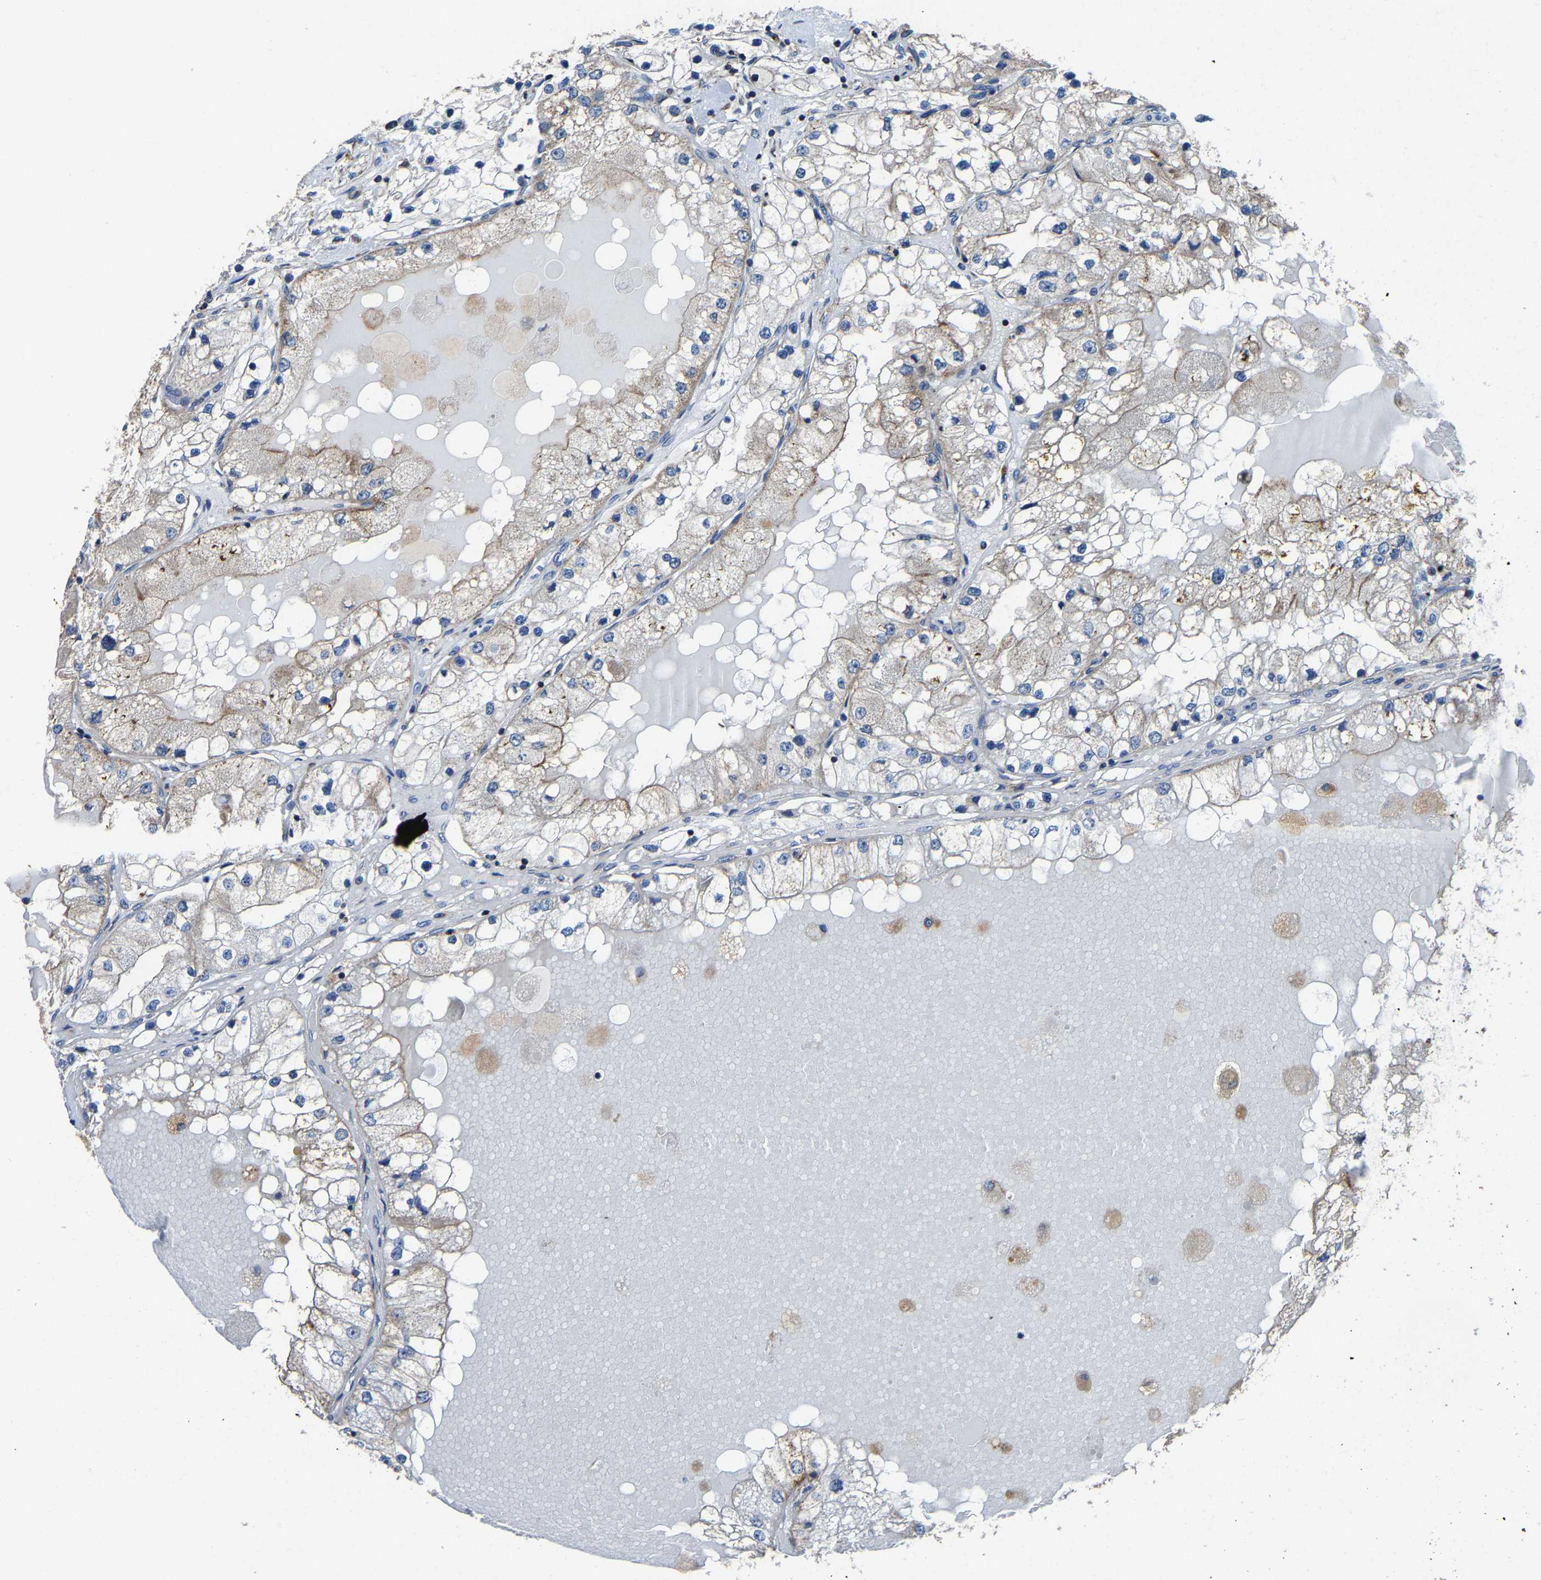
{"staining": {"intensity": "weak", "quantity": "<25%", "location": "cytoplasmic/membranous"}, "tissue": "renal cancer", "cell_type": "Tumor cells", "image_type": "cancer", "snomed": [{"axis": "morphology", "description": "Adenocarcinoma, NOS"}, {"axis": "topography", "description": "Kidney"}], "caption": "There is no significant staining in tumor cells of renal cancer (adenocarcinoma).", "gene": "AGK", "patient": {"sex": "male", "age": 68}}